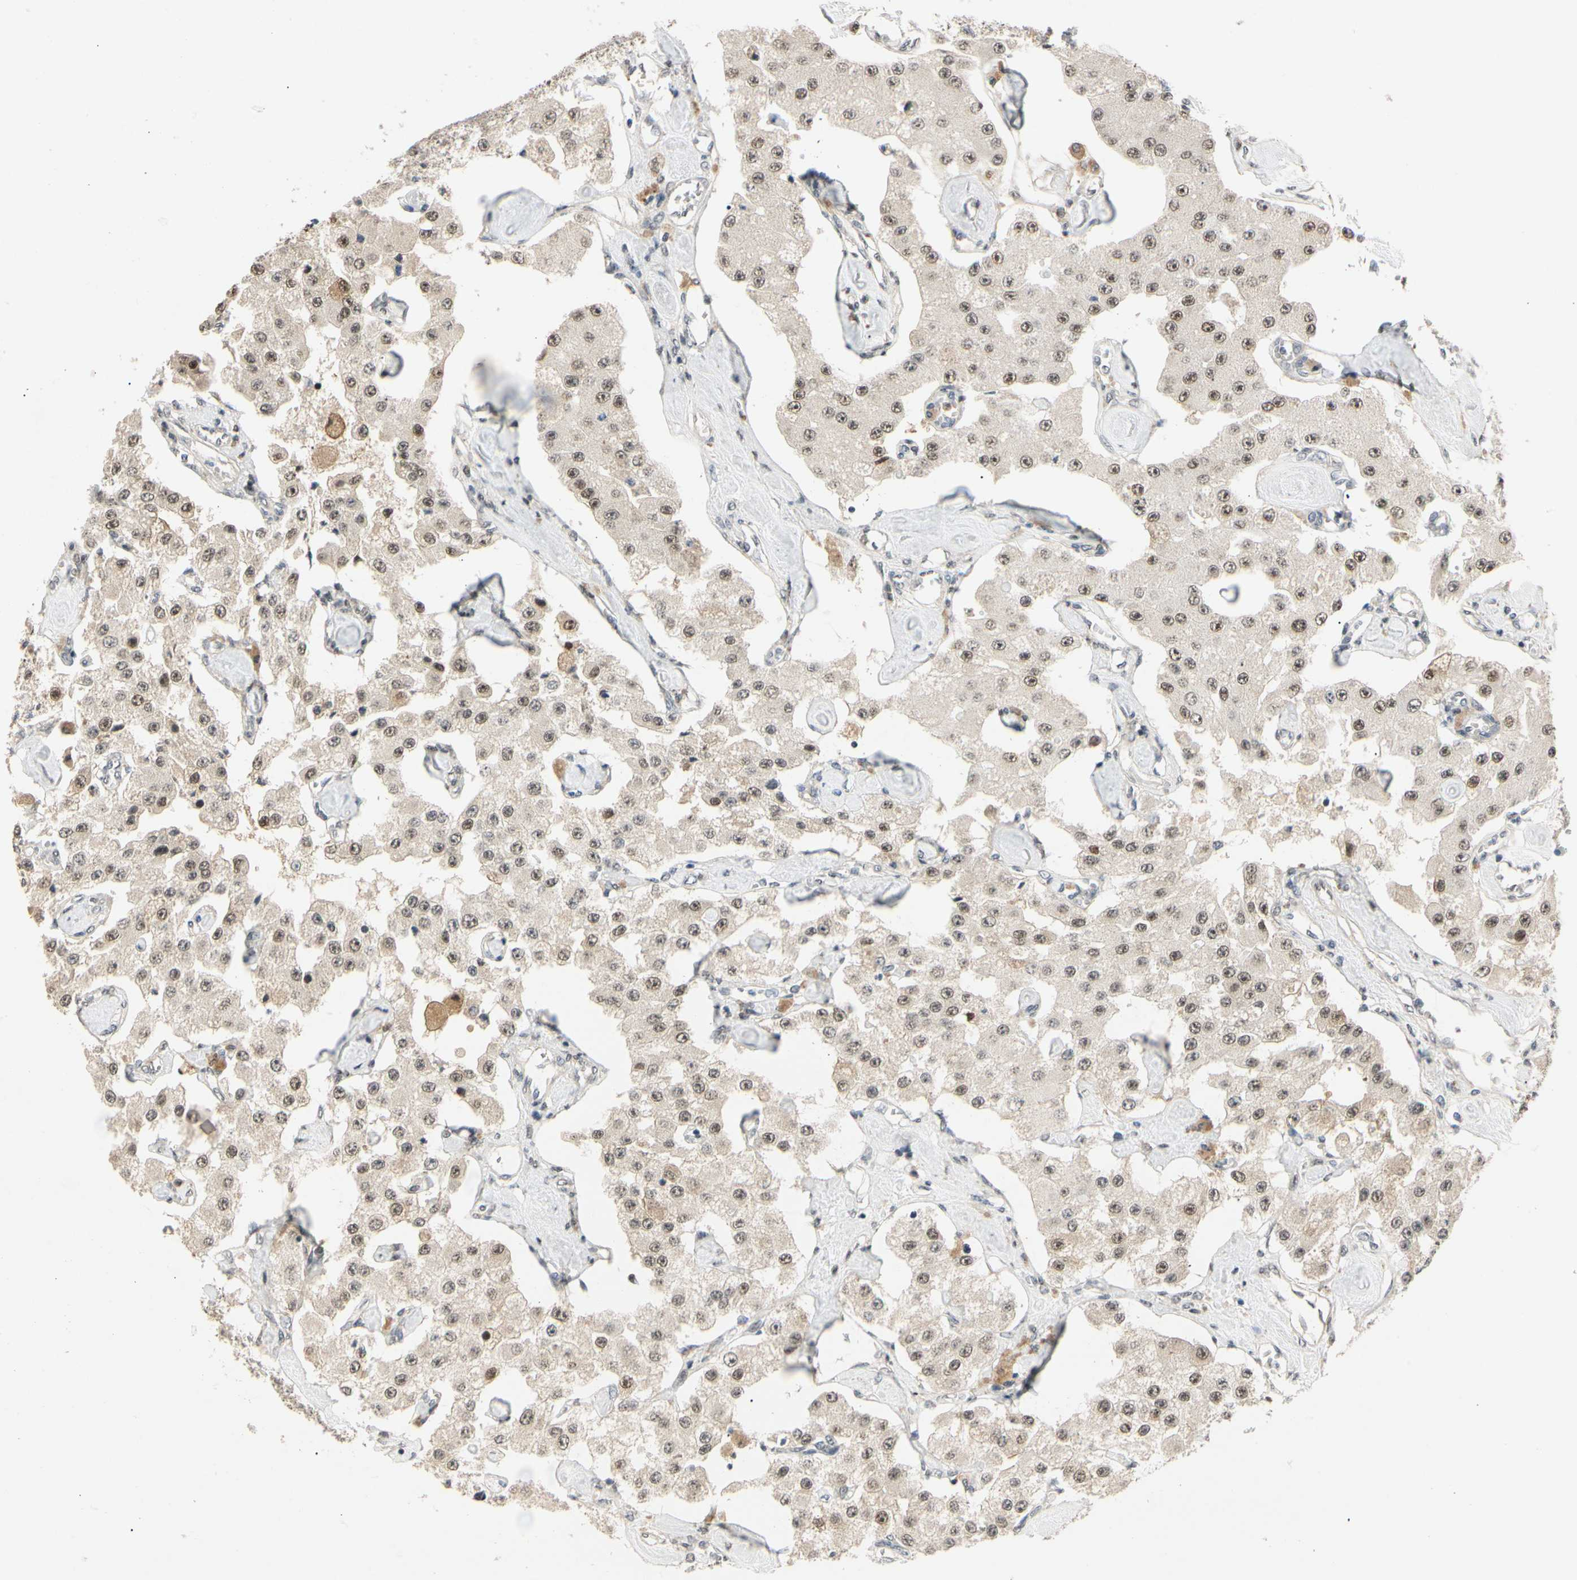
{"staining": {"intensity": "moderate", "quantity": ">75%", "location": "cytoplasmic/membranous,nuclear"}, "tissue": "carcinoid", "cell_type": "Tumor cells", "image_type": "cancer", "snomed": [{"axis": "morphology", "description": "Carcinoid, malignant, NOS"}, {"axis": "topography", "description": "Pancreas"}], "caption": "Immunohistochemistry (DAB (3,3'-diaminobenzidine)) staining of carcinoid reveals moderate cytoplasmic/membranous and nuclear protein positivity in approximately >75% of tumor cells.", "gene": "RIOX2", "patient": {"sex": "male", "age": 41}}